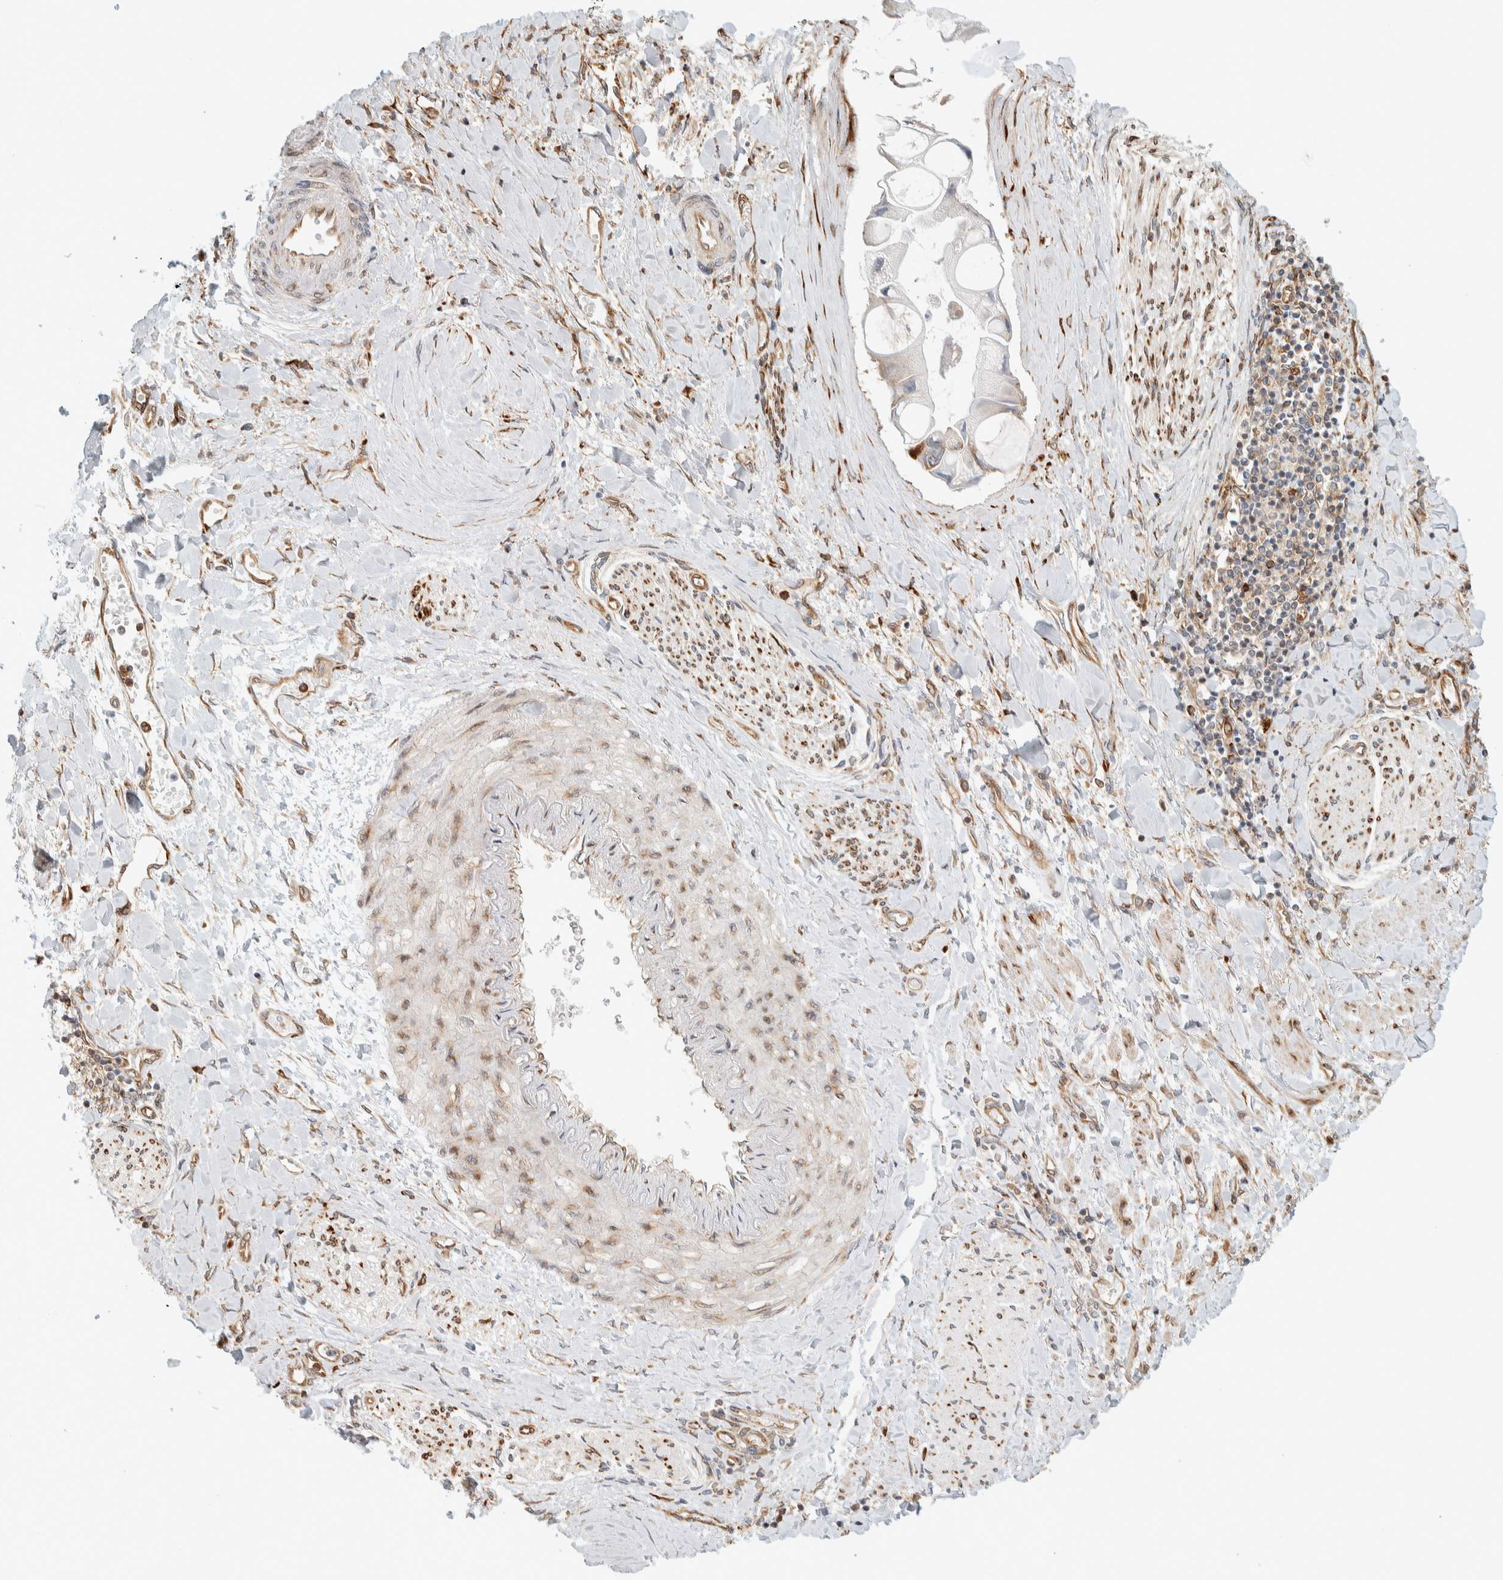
{"staining": {"intensity": "strong", "quantity": "25%-75%", "location": "cytoplasmic/membranous"}, "tissue": "liver cancer", "cell_type": "Tumor cells", "image_type": "cancer", "snomed": [{"axis": "morphology", "description": "Cholangiocarcinoma"}, {"axis": "topography", "description": "Liver"}], "caption": "An immunohistochemistry histopathology image of neoplastic tissue is shown. Protein staining in brown labels strong cytoplasmic/membranous positivity in liver cholangiocarcinoma within tumor cells. Using DAB (3,3'-diaminobenzidine) (brown) and hematoxylin (blue) stains, captured at high magnification using brightfield microscopy.", "gene": "LLGL2", "patient": {"sex": "male", "age": 50}}